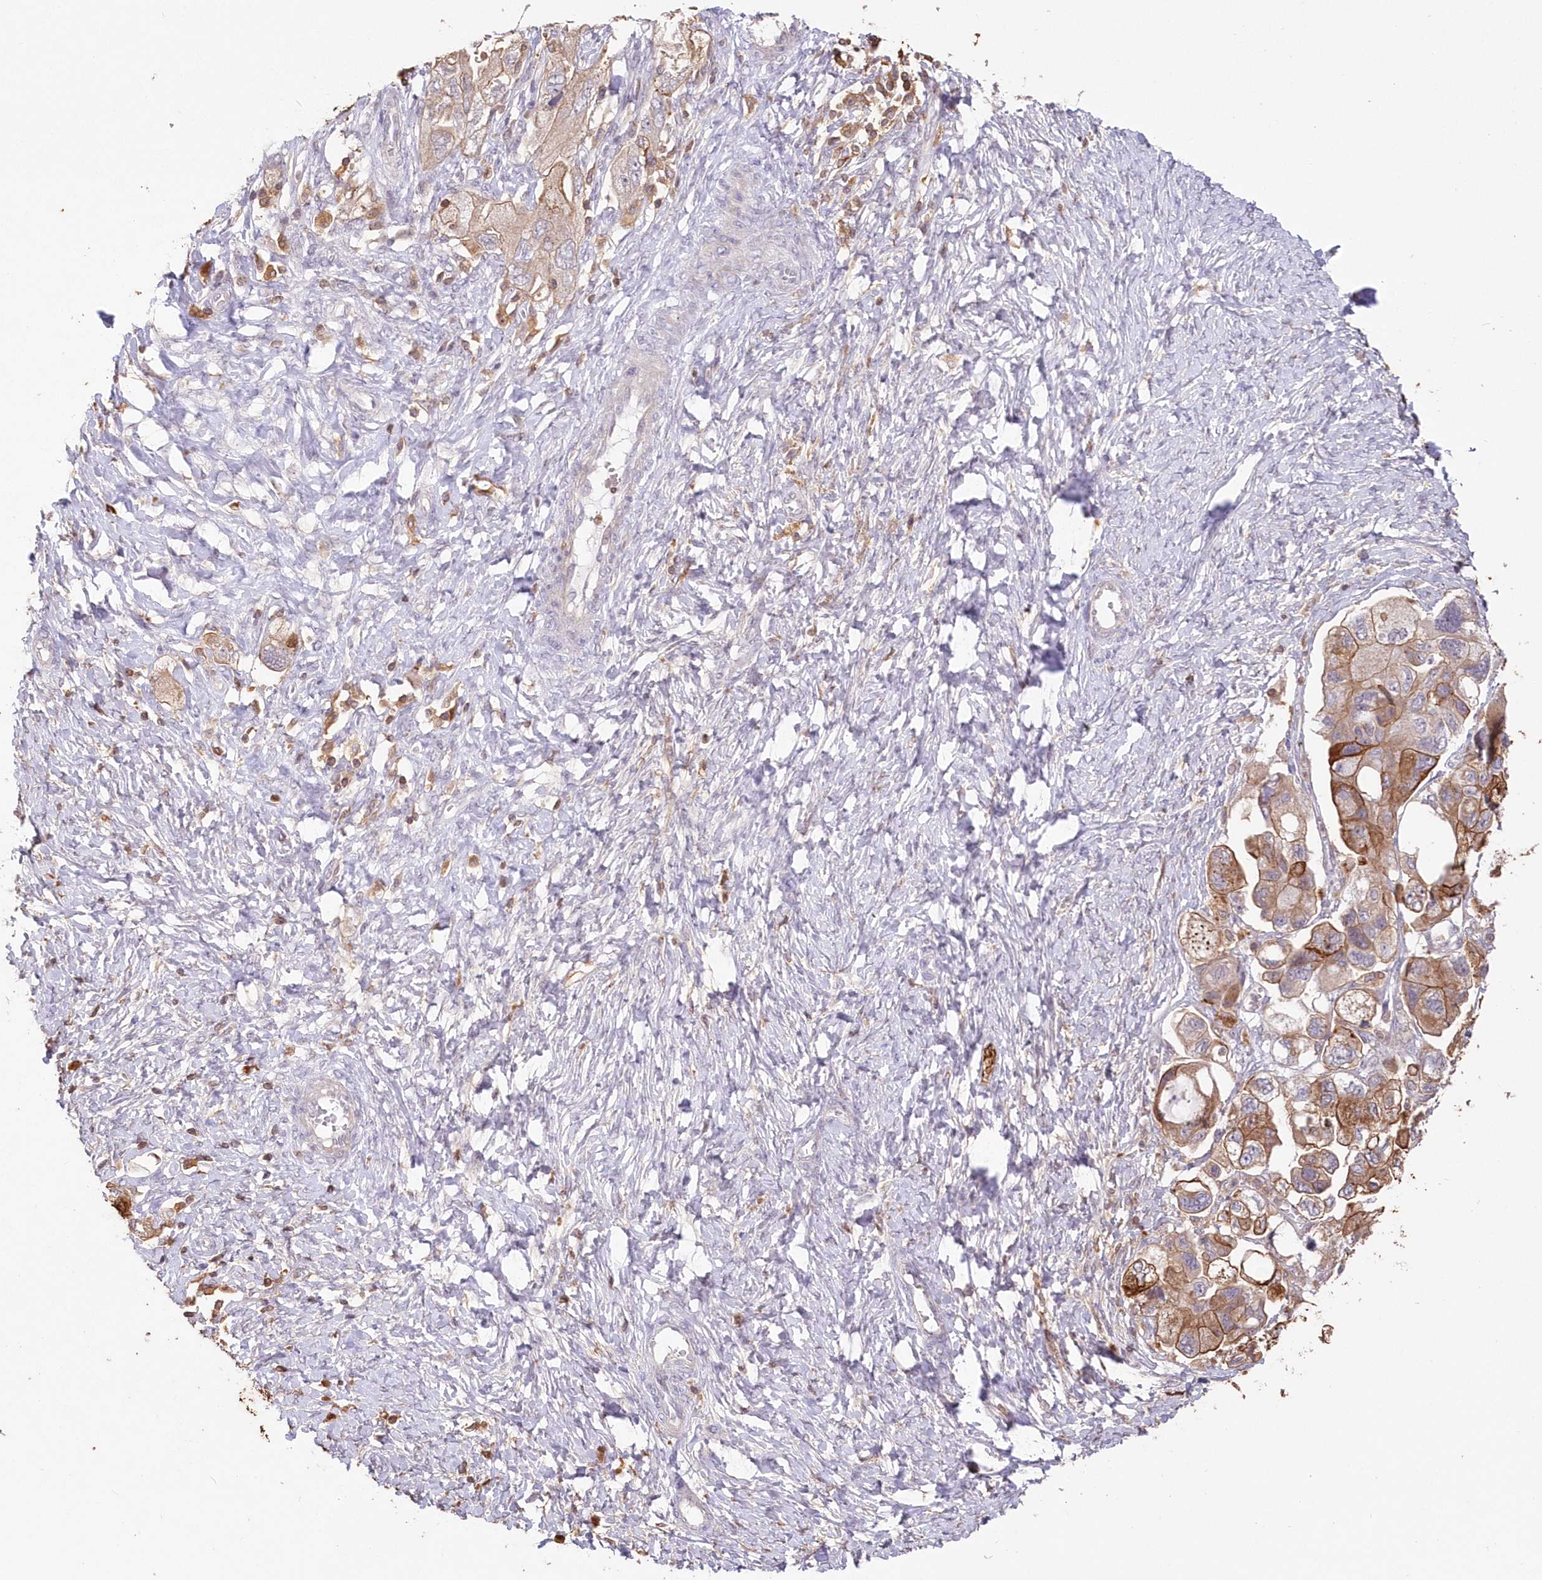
{"staining": {"intensity": "moderate", "quantity": "25%-75%", "location": "cytoplasmic/membranous"}, "tissue": "ovarian cancer", "cell_type": "Tumor cells", "image_type": "cancer", "snomed": [{"axis": "morphology", "description": "Carcinoma, NOS"}, {"axis": "morphology", "description": "Cystadenocarcinoma, serous, NOS"}, {"axis": "topography", "description": "Ovary"}], "caption": "A medium amount of moderate cytoplasmic/membranous positivity is appreciated in approximately 25%-75% of tumor cells in ovarian serous cystadenocarcinoma tissue.", "gene": "SNED1", "patient": {"sex": "female", "age": 69}}